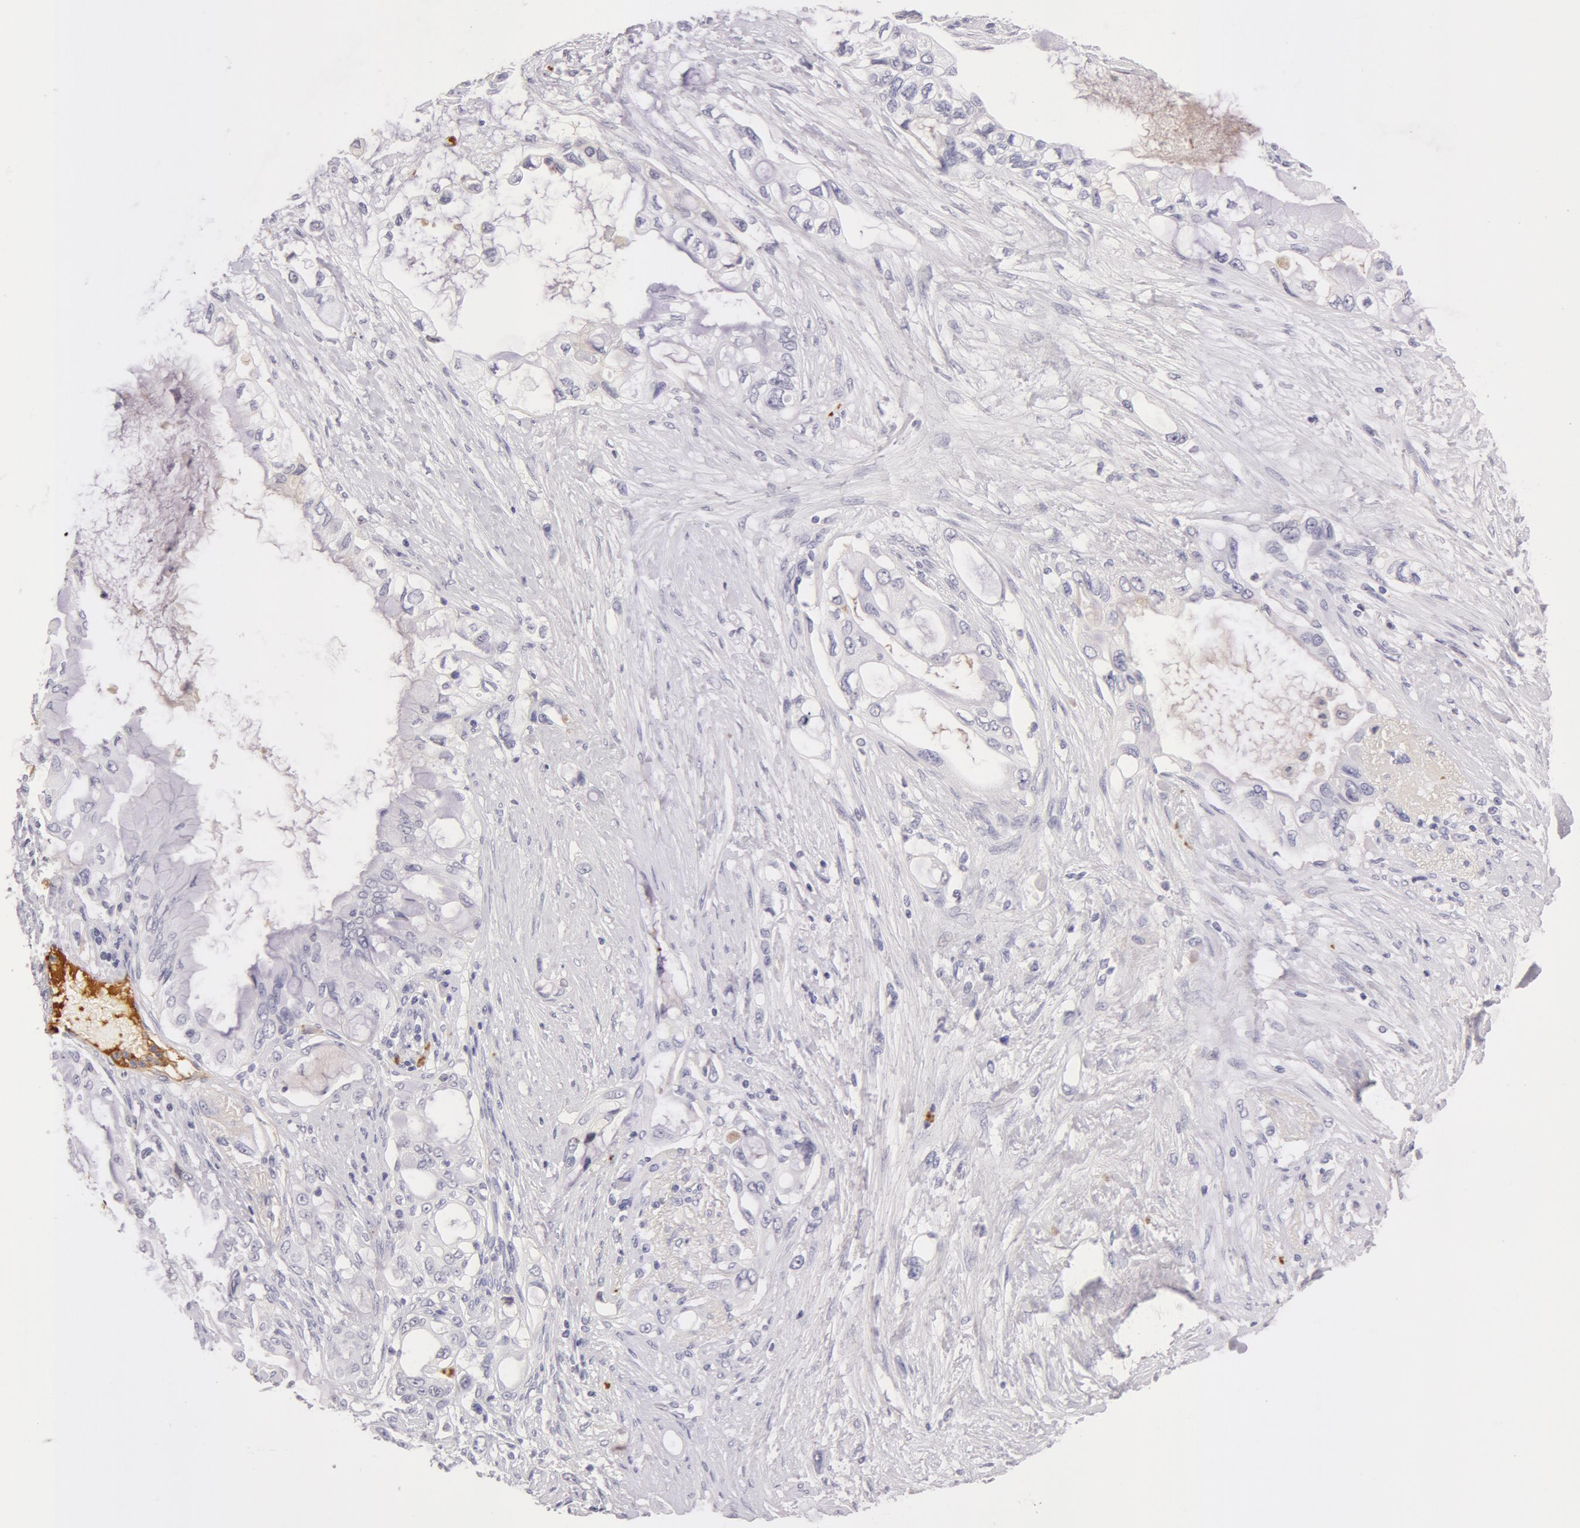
{"staining": {"intensity": "negative", "quantity": "none", "location": "none"}, "tissue": "pancreatic cancer", "cell_type": "Tumor cells", "image_type": "cancer", "snomed": [{"axis": "morphology", "description": "Adenocarcinoma, NOS"}, {"axis": "topography", "description": "Pancreas"}], "caption": "Pancreatic cancer stained for a protein using immunohistochemistry (IHC) reveals no positivity tumor cells.", "gene": "AHSG", "patient": {"sex": "female", "age": 70}}